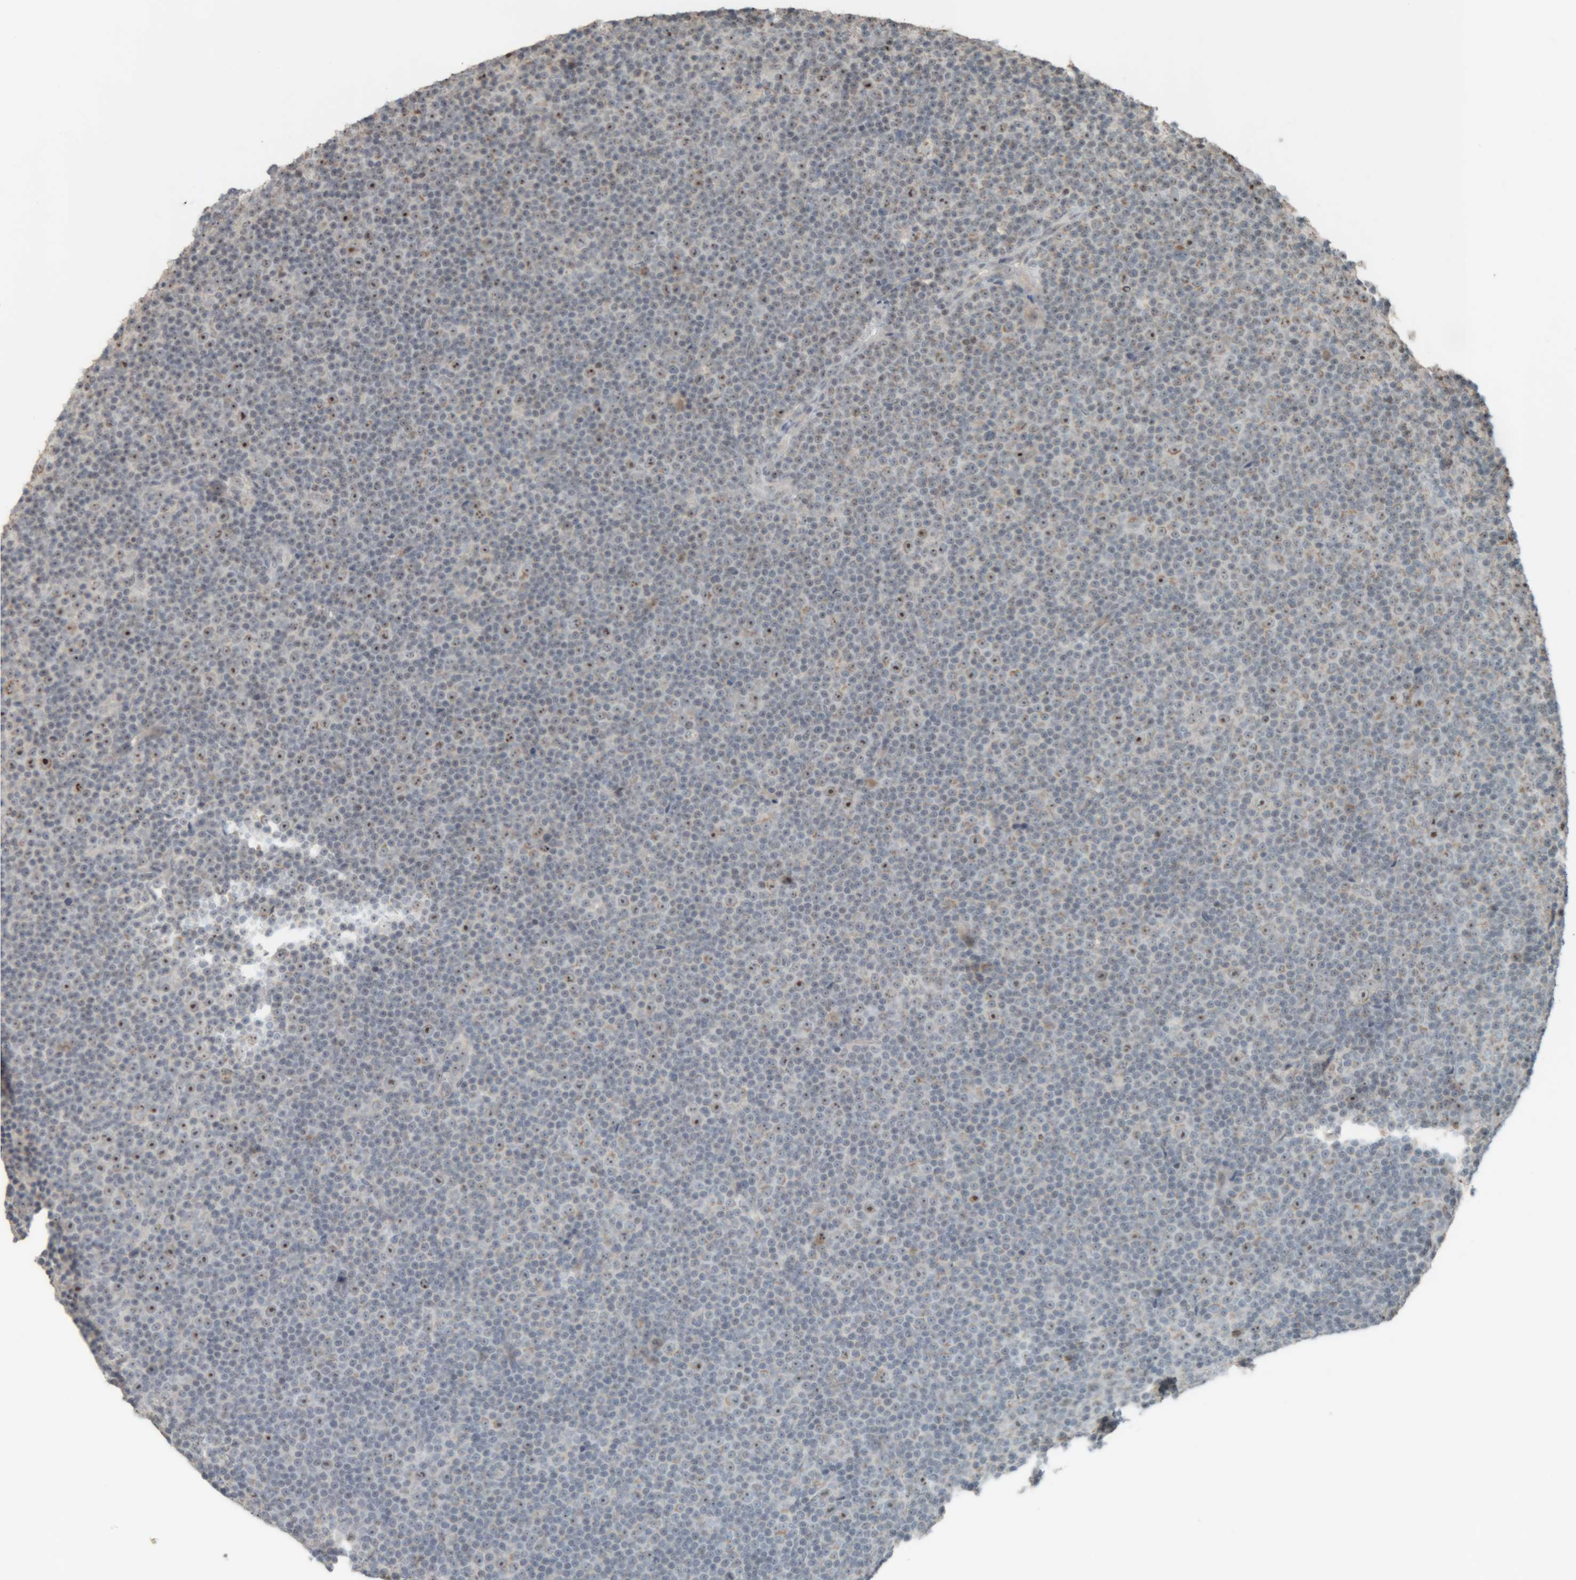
{"staining": {"intensity": "moderate", "quantity": "25%-75%", "location": "nuclear"}, "tissue": "lymphoma", "cell_type": "Tumor cells", "image_type": "cancer", "snomed": [{"axis": "morphology", "description": "Malignant lymphoma, non-Hodgkin's type, Low grade"}, {"axis": "topography", "description": "Lymph node"}], "caption": "High-magnification brightfield microscopy of low-grade malignant lymphoma, non-Hodgkin's type stained with DAB (brown) and counterstained with hematoxylin (blue). tumor cells exhibit moderate nuclear expression is appreciated in about25%-75% of cells.", "gene": "RPF1", "patient": {"sex": "female", "age": 67}}